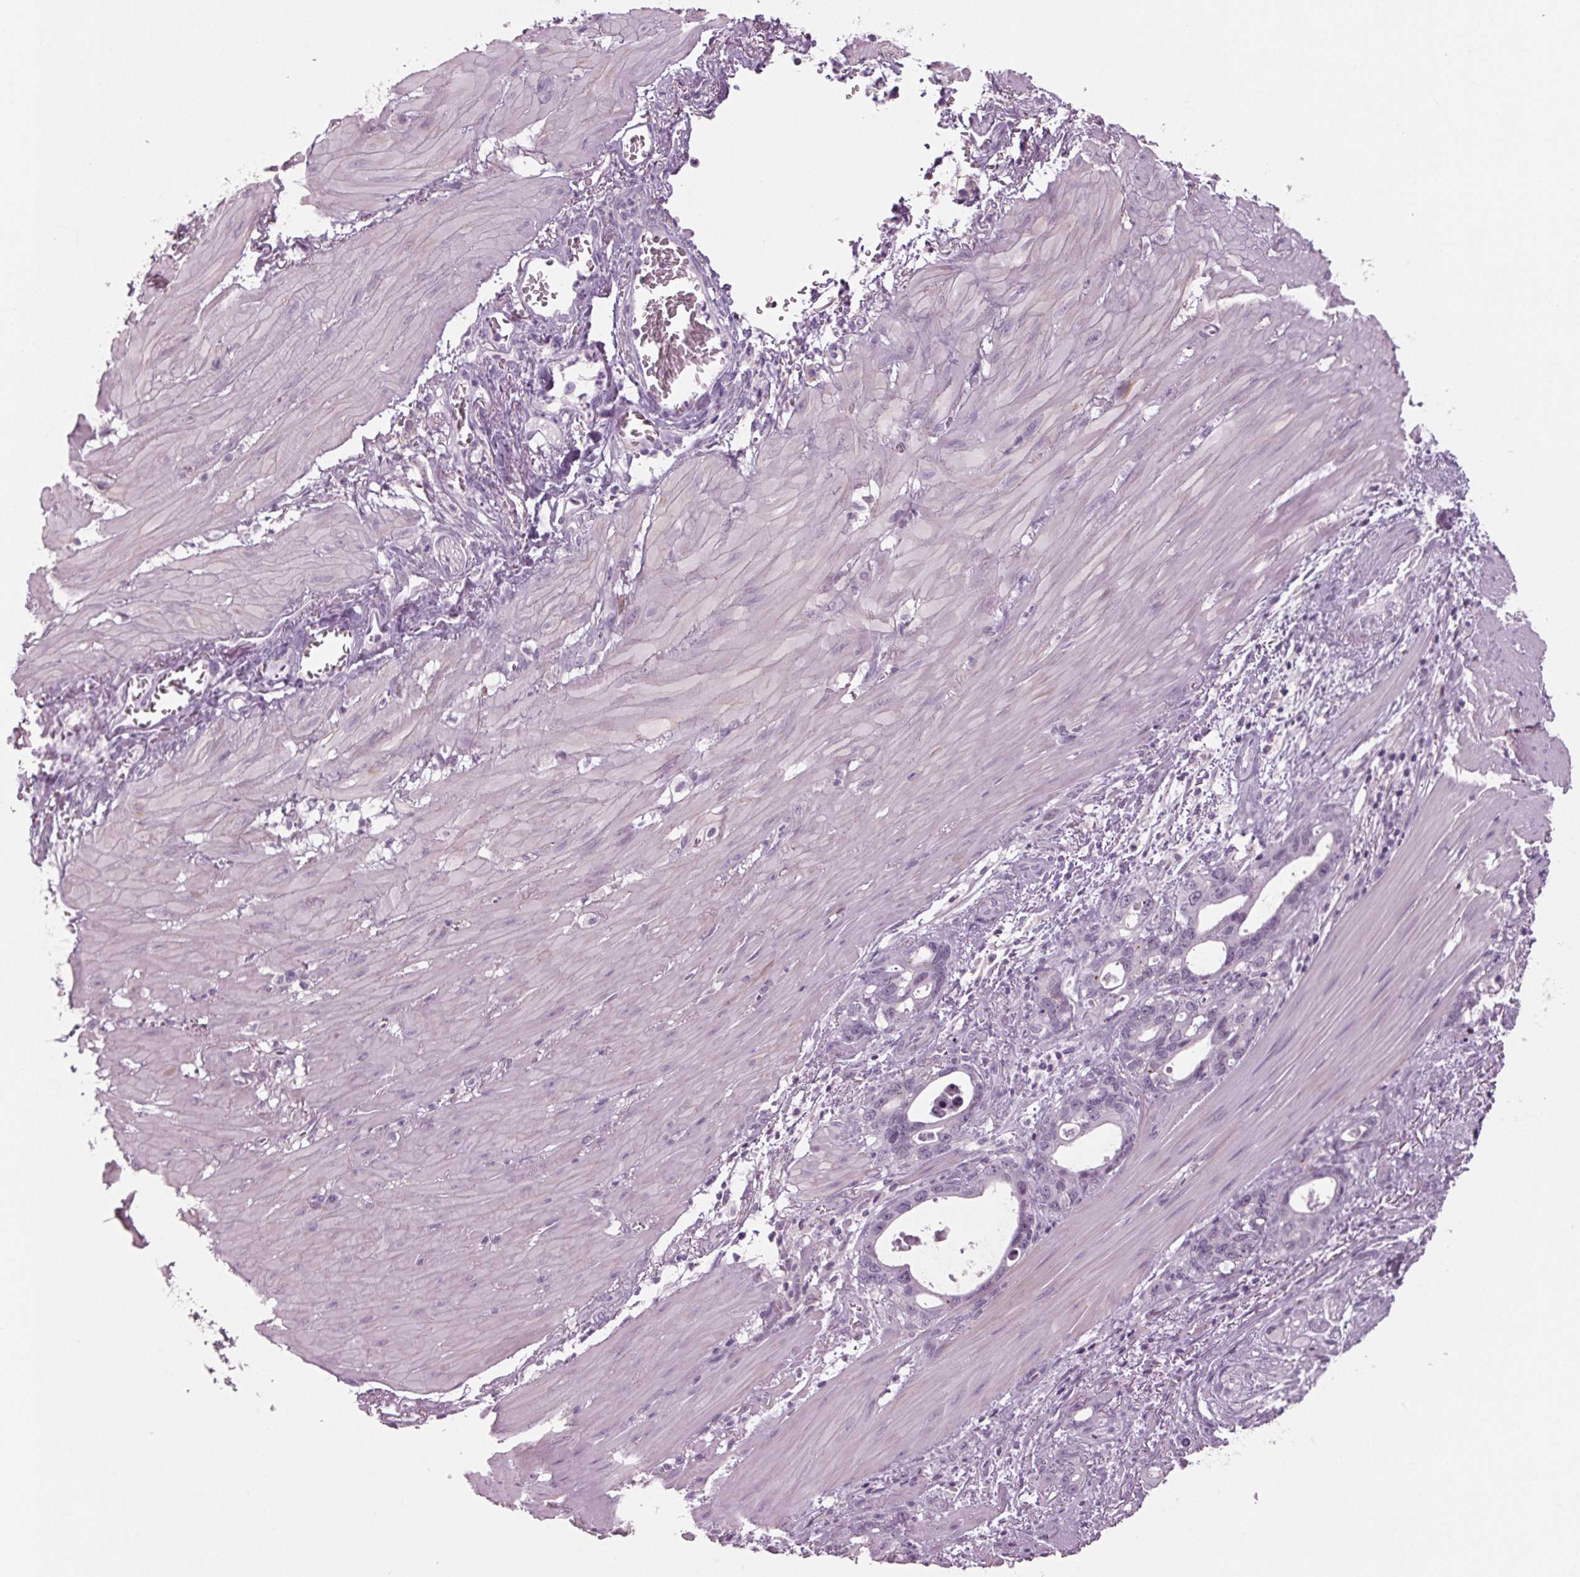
{"staining": {"intensity": "negative", "quantity": "none", "location": "none"}, "tissue": "stomach cancer", "cell_type": "Tumor cells", "image_type": "cancer", "snomed": [{"axis": "morphology", "description": "Normal tissue, NOS"}, {"axis": "morphology", "description": "Adenocarcinoma, NOS"}, {"axis": "topography", "description": "Esophagus"}, {"axis": "topography", "description": "Stomach, upper"}], "caption": "This is an immunohistochemistry photomicrograph of stomach cancer (adenocarcinoma). There is no expression in tumor cells.", "gene": "BHLHE22", "patient": {"sex": "male", "age": 74}}